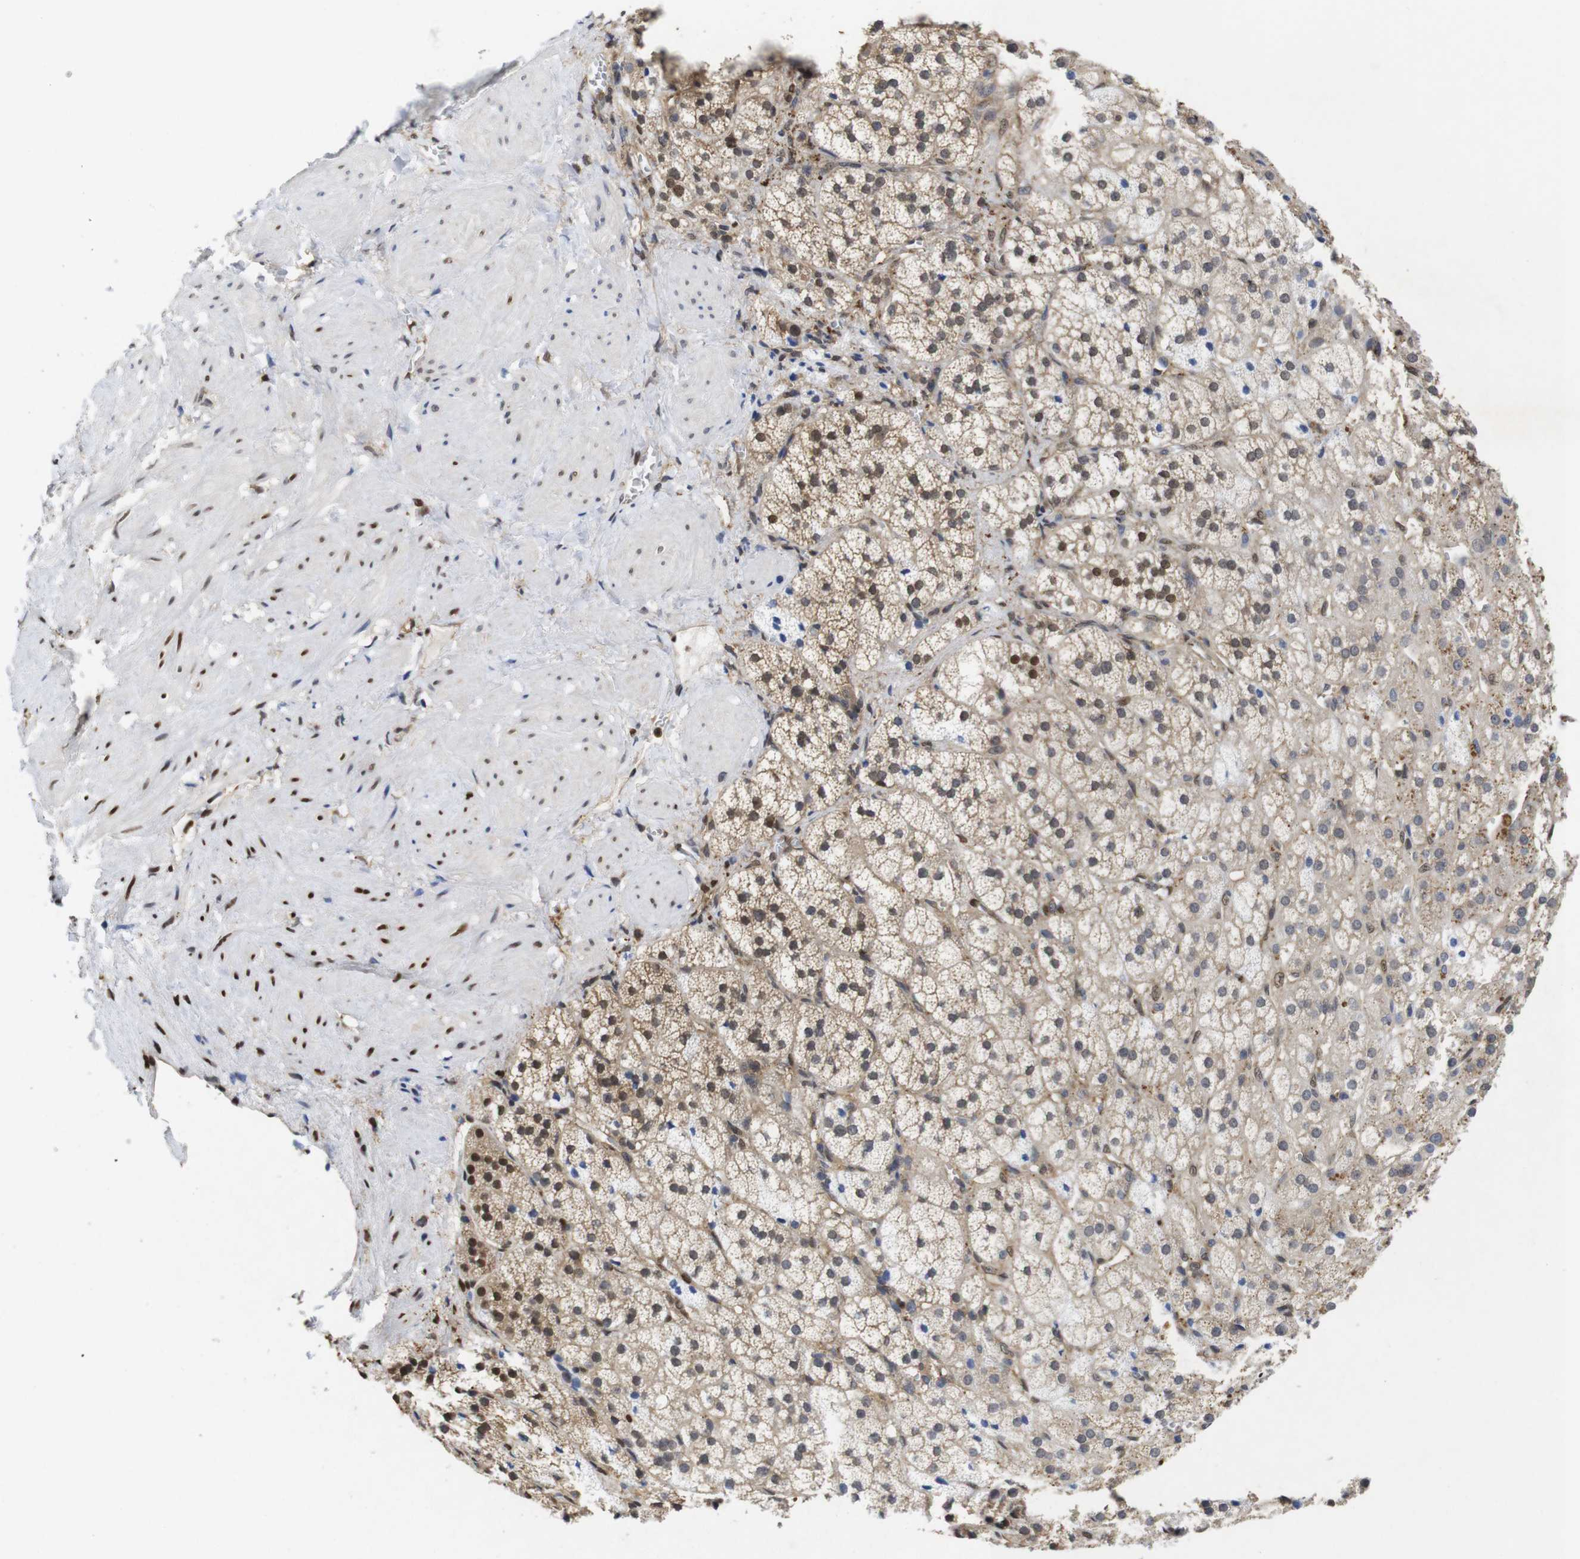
{"staining": {"intensity": "moderate", "quantity": ">75%", "location": "cytoplasmic/membranous,nuclear"}, "tissue": "adrenal gland", "cell_type": "Glandular cells", "image_type": "normal", "snomed": [{"axis": "morphology", "description": "Normal tissue, NOS"}, {"axis": "topography", "description": "Adrenal gland"}], "caption": "Protein staining of unremarkable adrenal gland displays moderate cytoplasmic/membranous,nuclear staining in about >75% of glandular cells.", "gene": "SUMO3", "patient": {"sex": "male", "age": 56}}